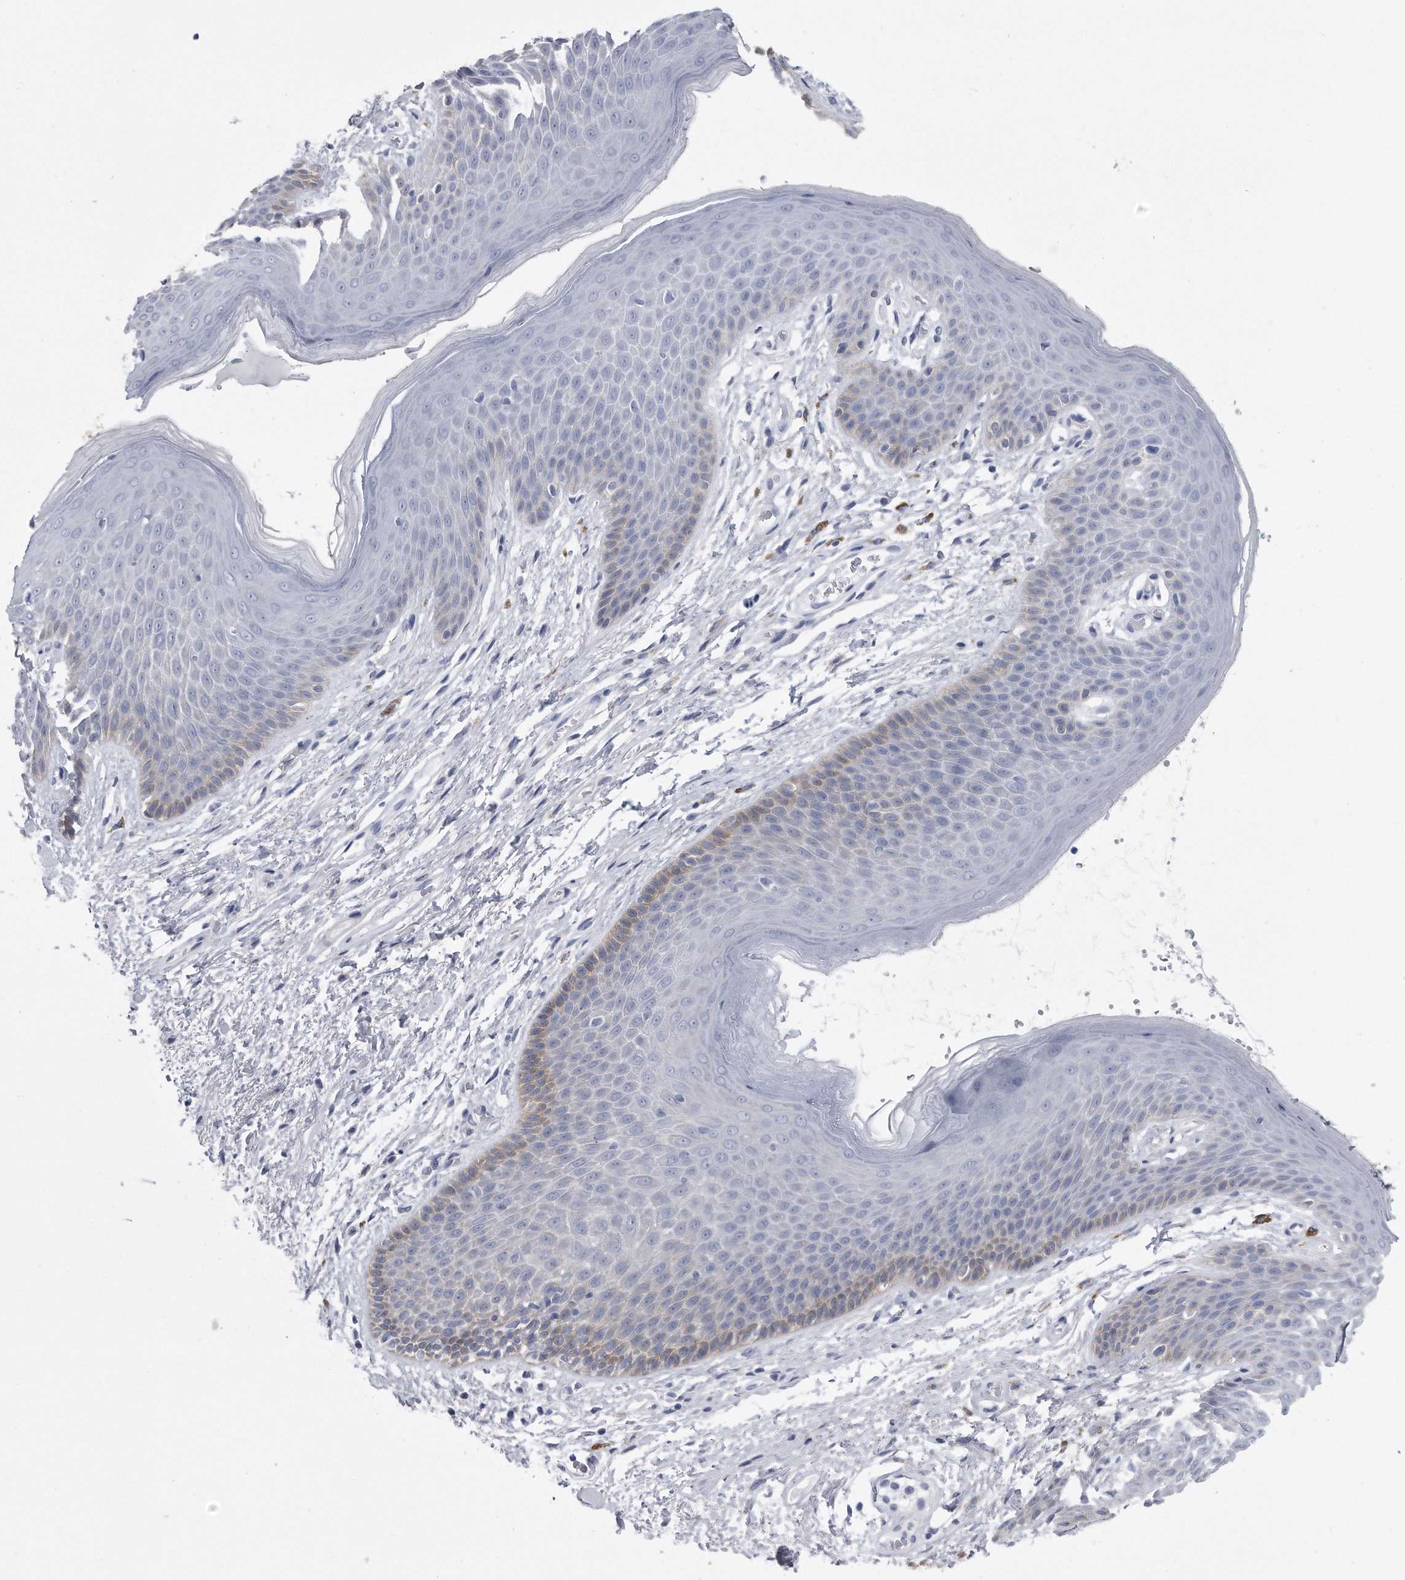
{"staining": {"intensity": "weak", "quantity": "<25%", "location": "cytoplasmic/membranous"}, "tissue": "skin", "cell_type": "Epidermal cells", "image_type": "normal", "snomed": [{"axis": "morphology", "description": "Normal tissue, NOS"}, {"axis": "topography", "description": "Anal"}], "caption": "Immunohistochemistry photomicrograph of unremarkable skin stained for a protein (brown), which reveals no positivity in epidermal cells. Nuclei are stained in blue.", "gene": "PYGB", "patient": {"sex": "male", "age": 74}}